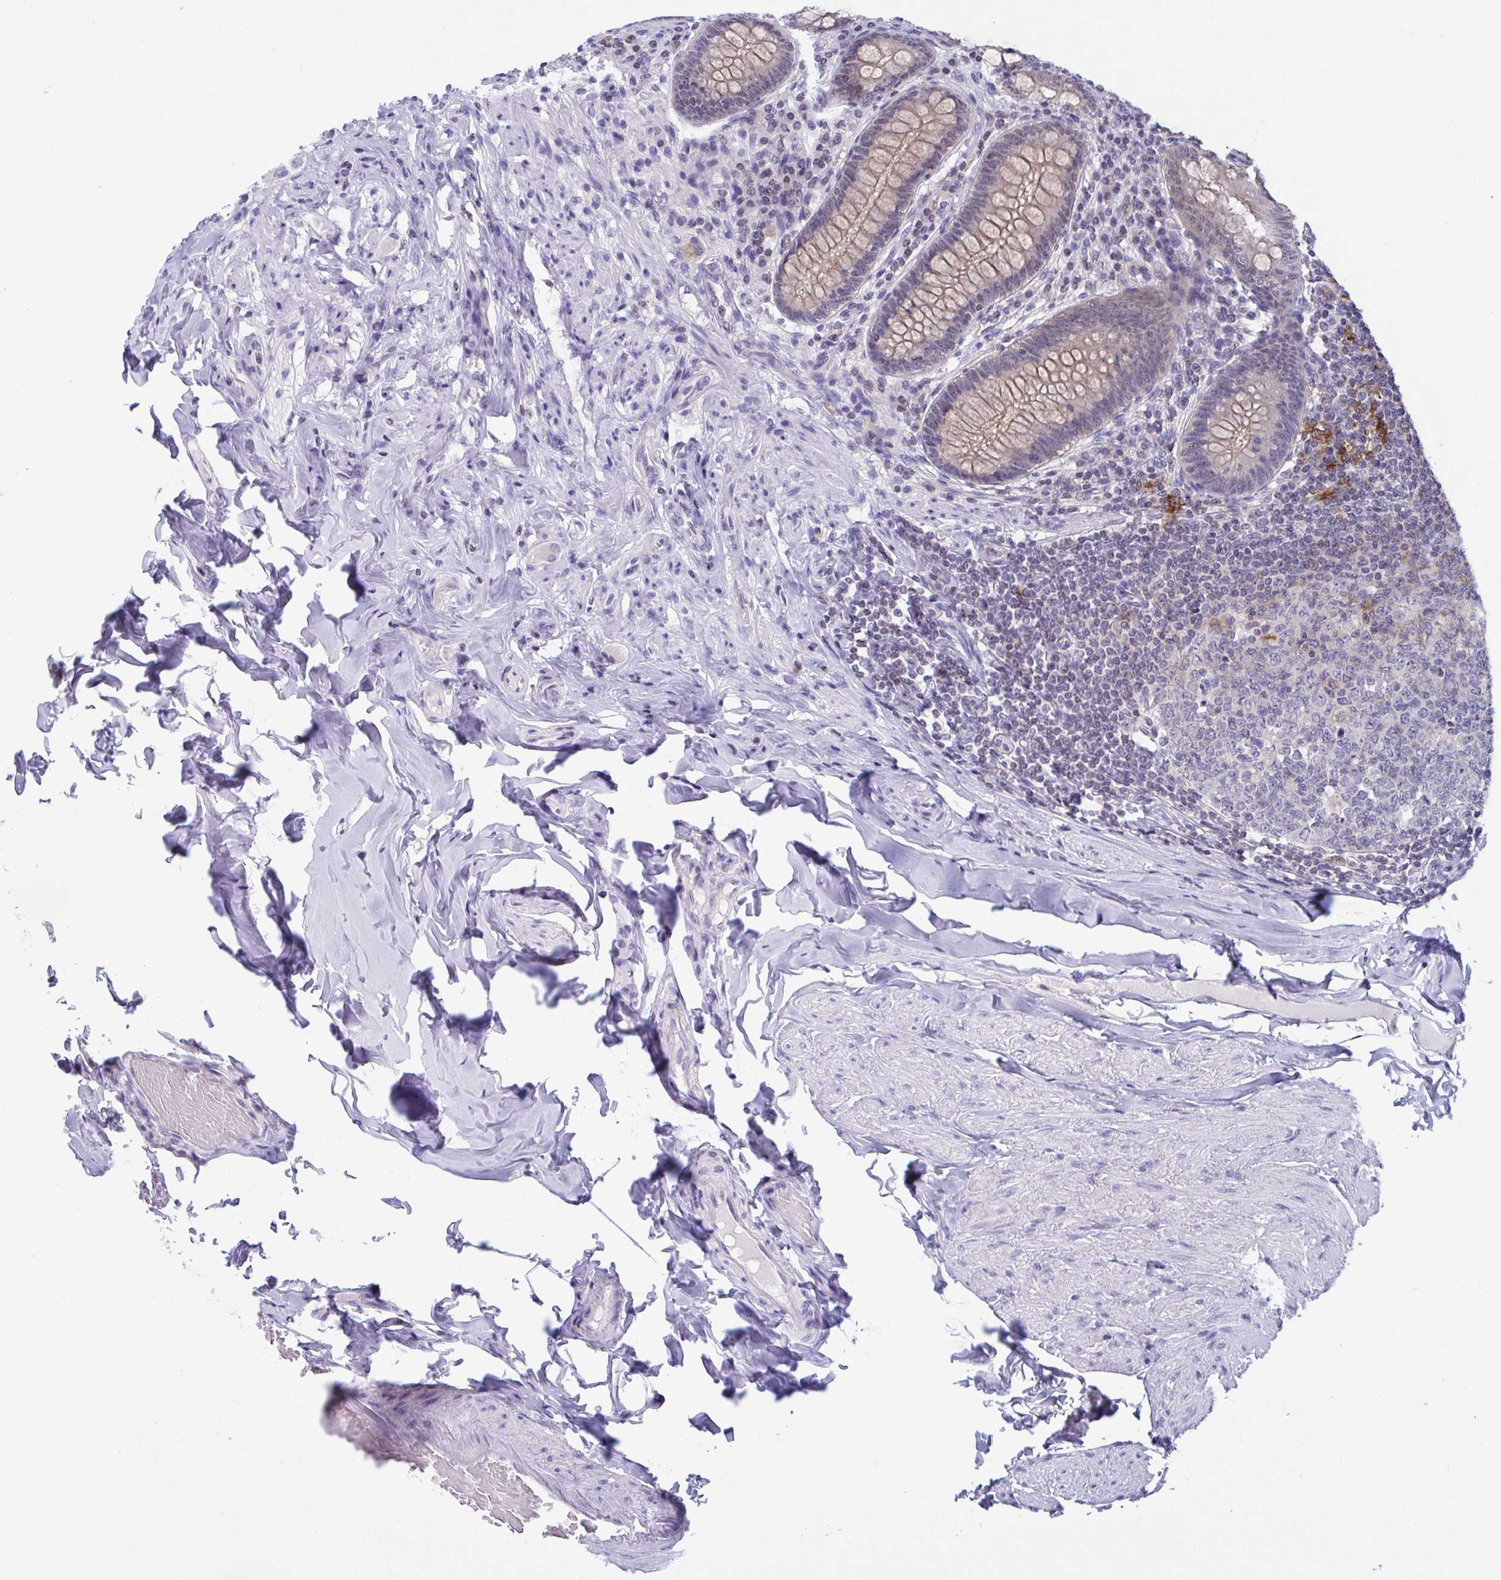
{"staining": {"intensity": "weak", "quantity": "25%-75%", "location": "cytoplasmic/membranous"}, "tissue": "appendix", "cell_type": "Glandular cells", "image_type": "normal", "snomed": [{"axis": "morphology", "description": "Normal tissue, NOS"}, {"axis": "topography", "description": "Appendix"}], "caption": "Weak cytoplasmic/membranous staining for a protein is present in approximately 25%-75% of glandular cells of unremarkable appendix using IHC.", "gene": "SNX11", "patient": {"sex": "male", "age": 71}}